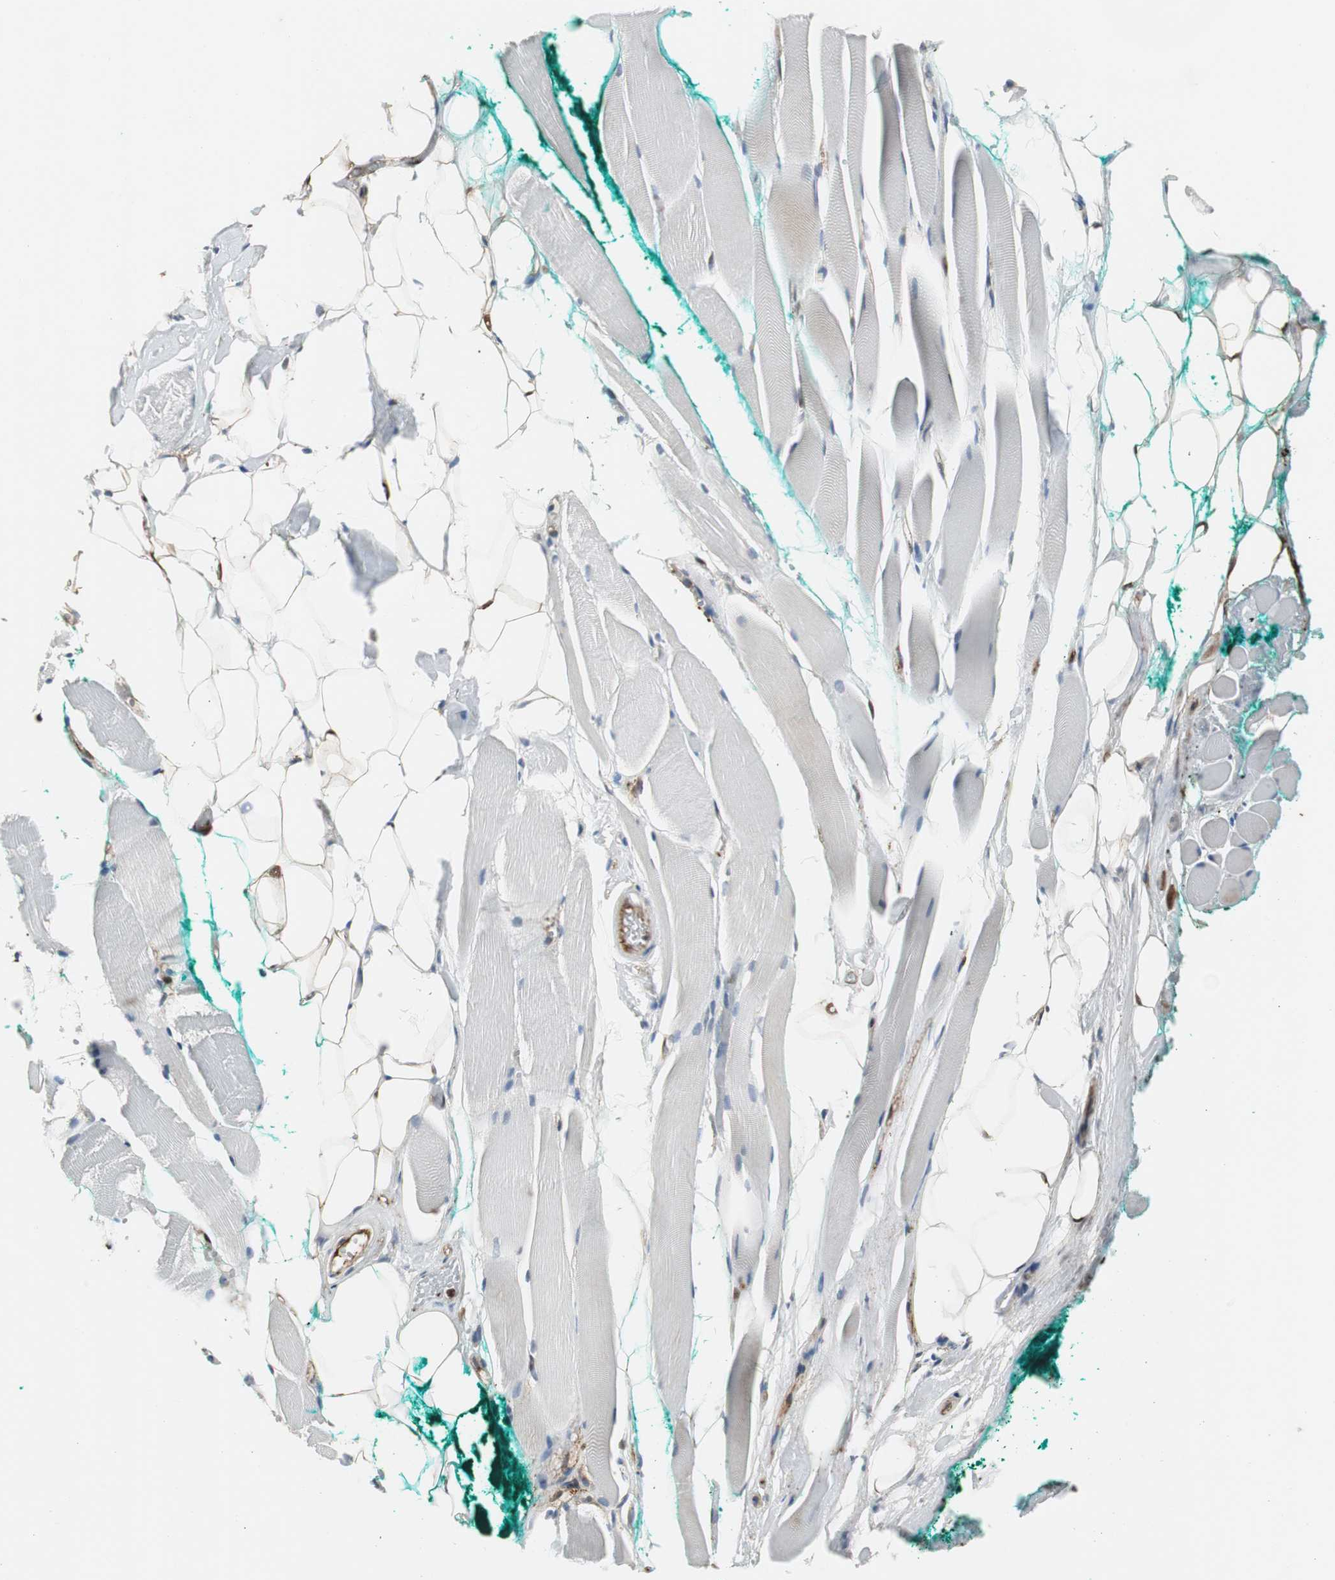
{"staining": {"intensity": "weak", "quantity": "<25%", "location": "cytoplasmic/membranous"}, "tissue": "skeletal muscle", "cell_type": "Myocytes", "image_type": "normal", "snomed": [{"axis": "morphology", "description": "Normal tissue, NOS"}, {"axis": "topography", "description": "Skeletal muscle"}, {"axis": "topography", "description": "Peripheral nerve tissue"}], "caption": "Immunohistochemical staining of unremarkable human skeletal muscle shows no significant positivity in myocytes. (DAB IHC, high magnification).", "gene": "PTPN11", "patient": {"sex": "female", "age": 84}}